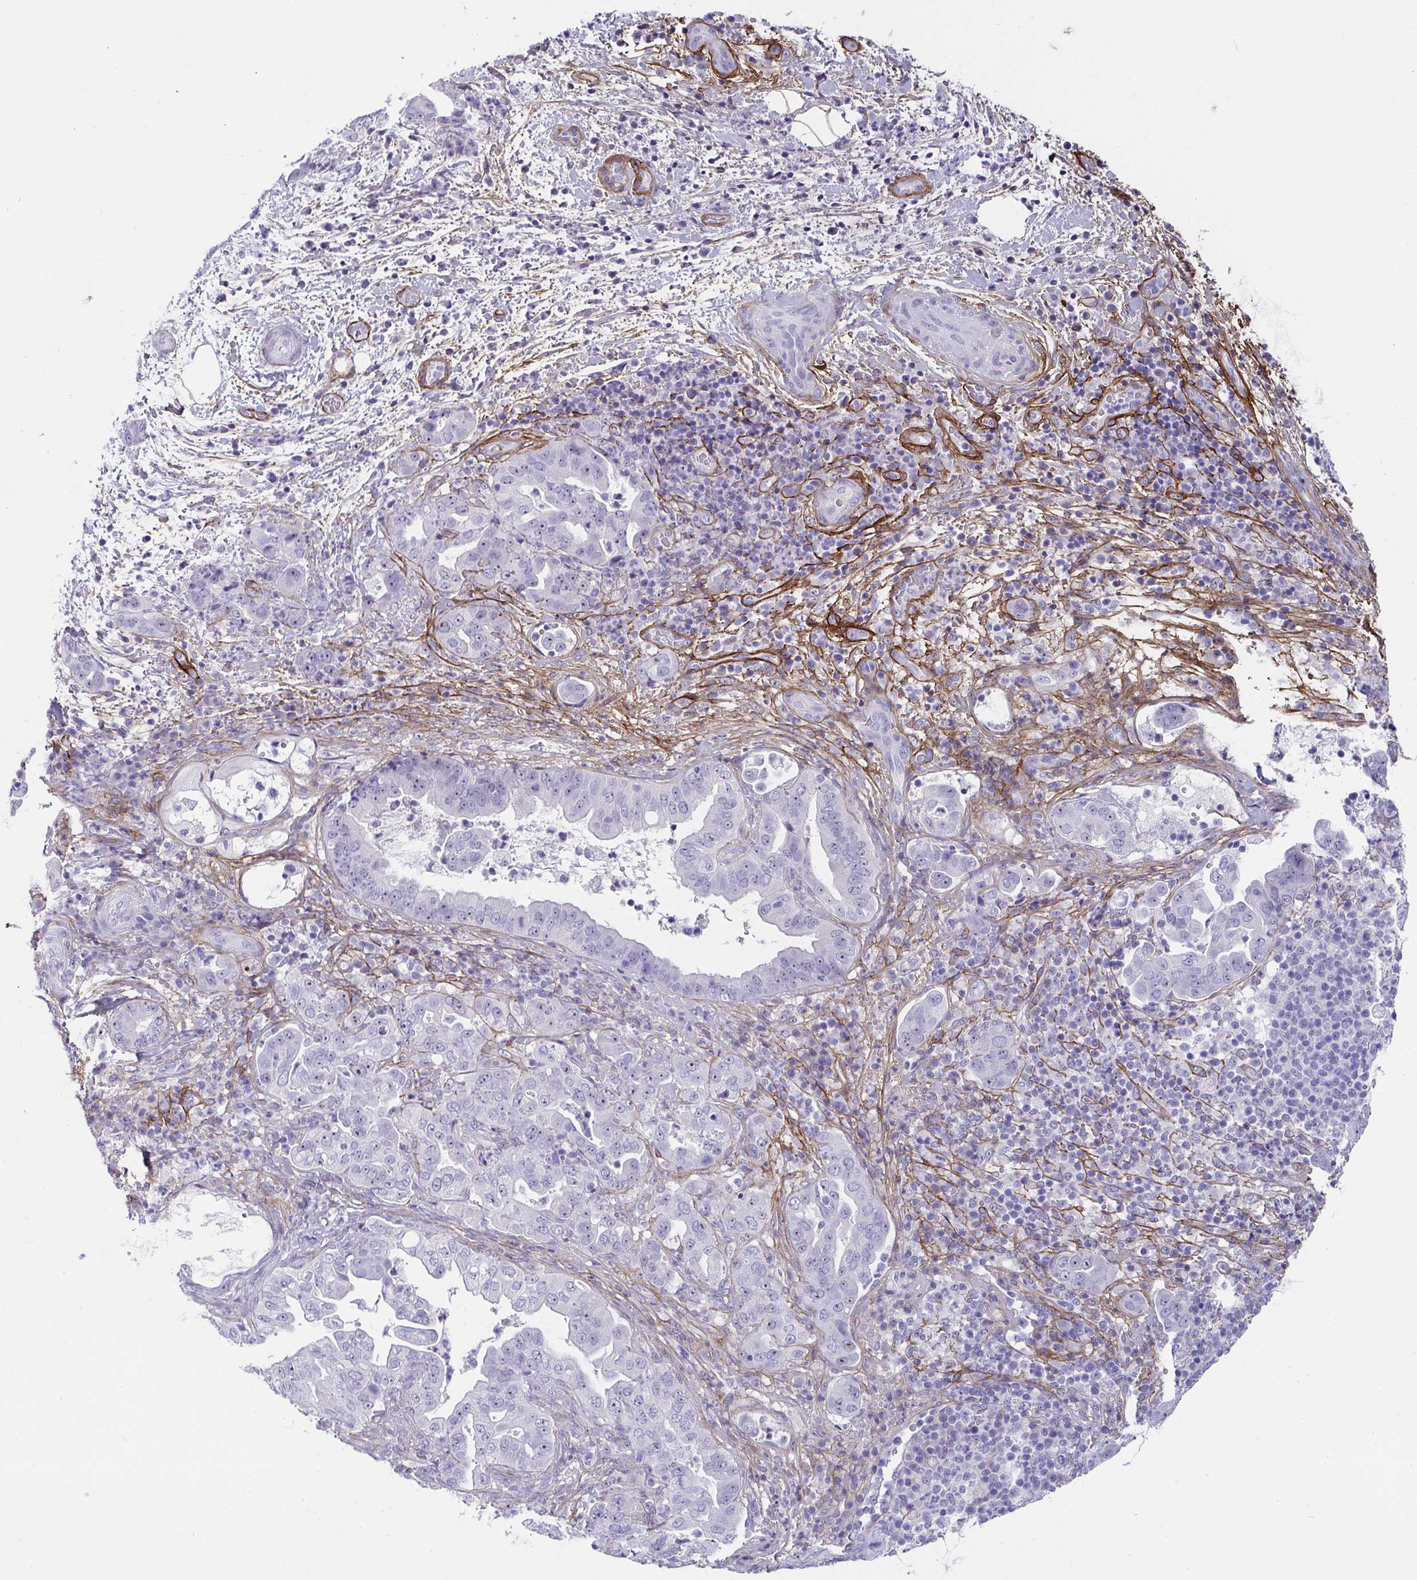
{"staining": {"intensity": "negative", "quantity": "none", "location": "none"}, "tissue": "pancreatic cancer", "cell_type": "Tumor cells", "image_type": "cancer", "snomed": [{"axis": "morphology", "description": "Normal tissue, NOS"}, {"axis": "morphology", "description": "Adenocarcinoma, NOS"}, {"axis": "topography", "description": "Lymph node"}, {"axis": "topography", "description": "Pancreas"}], "caption": "Pancreatic adenocarcinoma was stained to show a protein in brown. There is no significant expression in tumor cells.", "gene": "LHFPL6", "patient": {"sex": "female", "age": 67}}